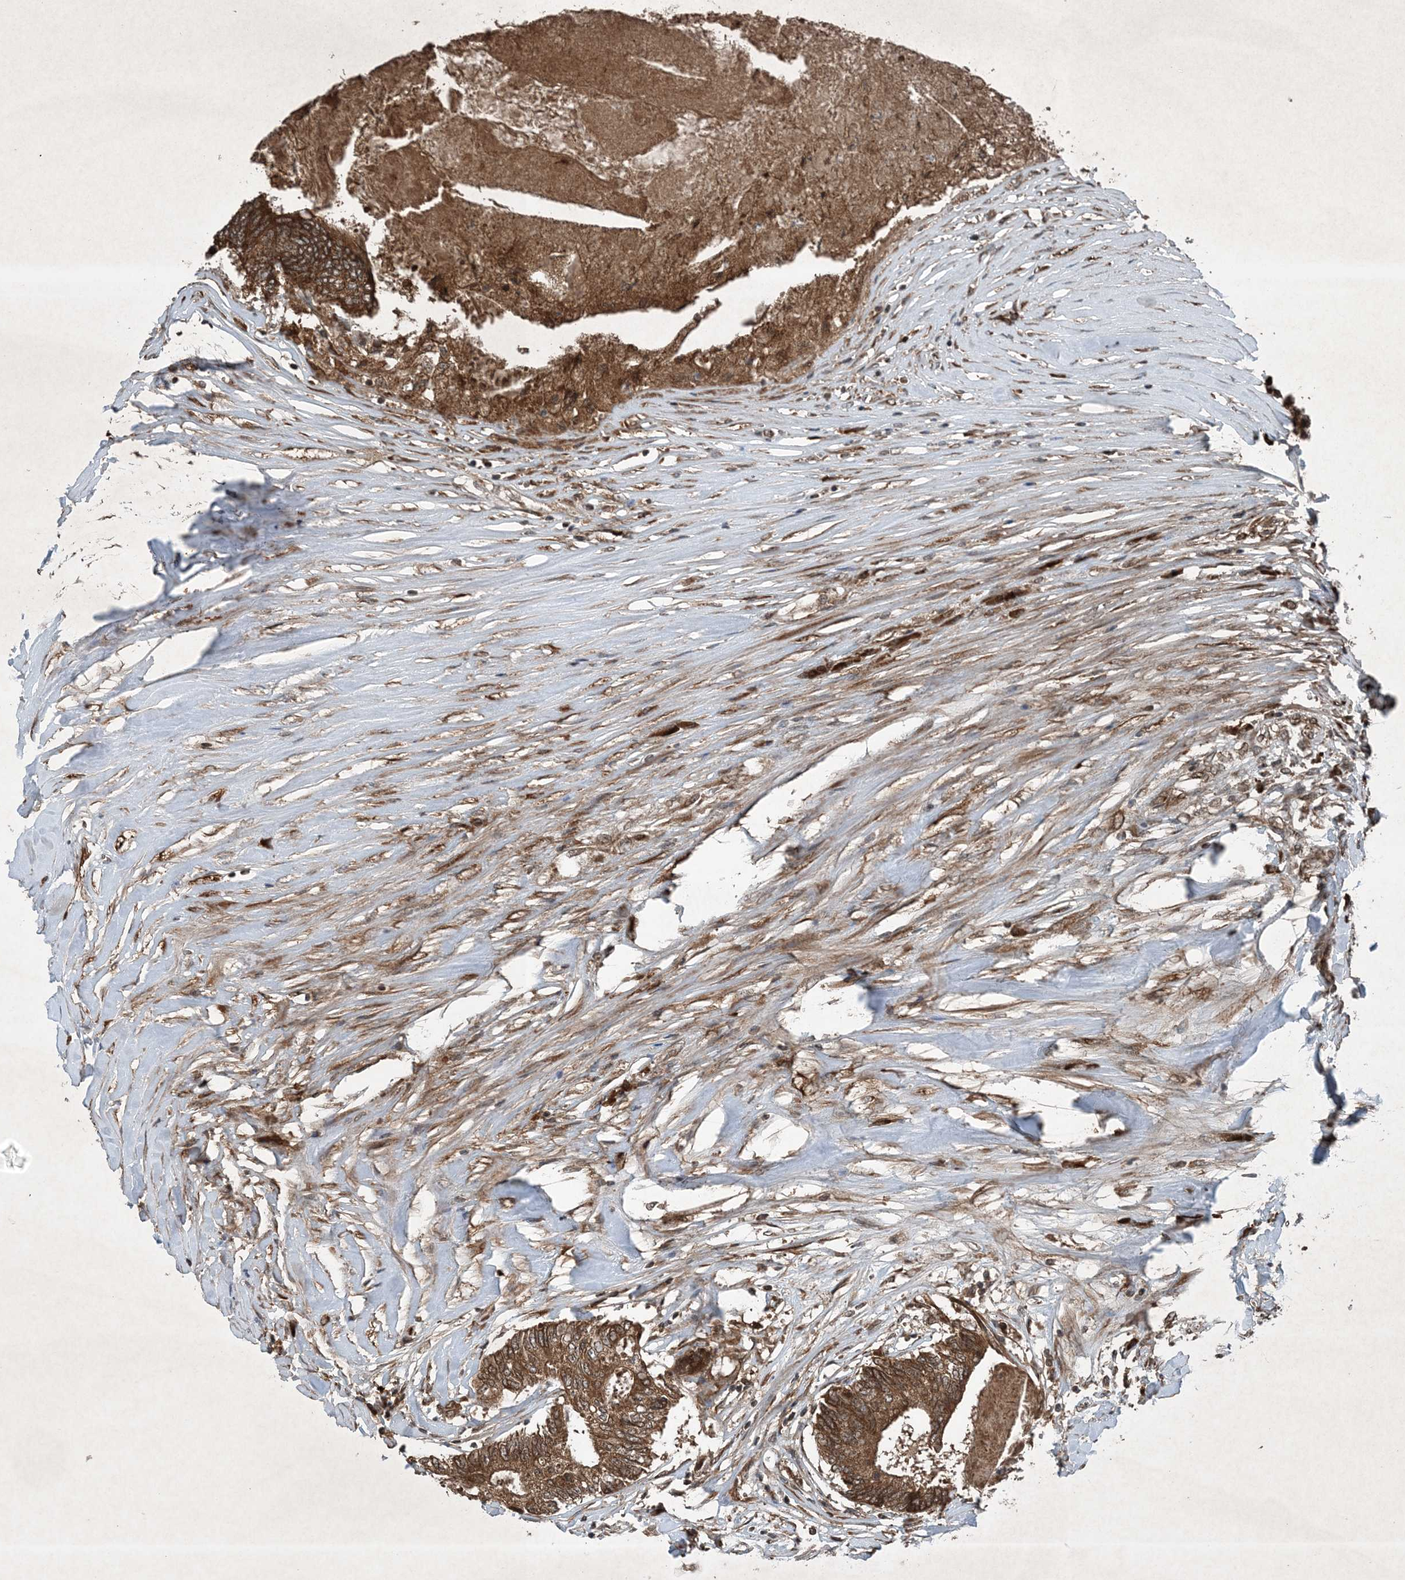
{"staining": {"intensity": "strong", "quantity": ">75%", "location": "cytoplasmic/membranous"}, "tissue": "colorectal cancer", "cell_type": "Tumor cells", "image_type": "cancer", "snomed": [{"axis": "morphology", "description": "Adenocarcinoma, NOS"}, {"axis": "topography", "description": "Rectum"}], "caption": "Brown immunohistochemical staining in human colorectal adenocarcinoma demonstrates strong cytoplasmic/membranous expression in approximately >75% of tumor cells.", "gene": "GNG5", "patient": {"sex": "male", "age": 63}}